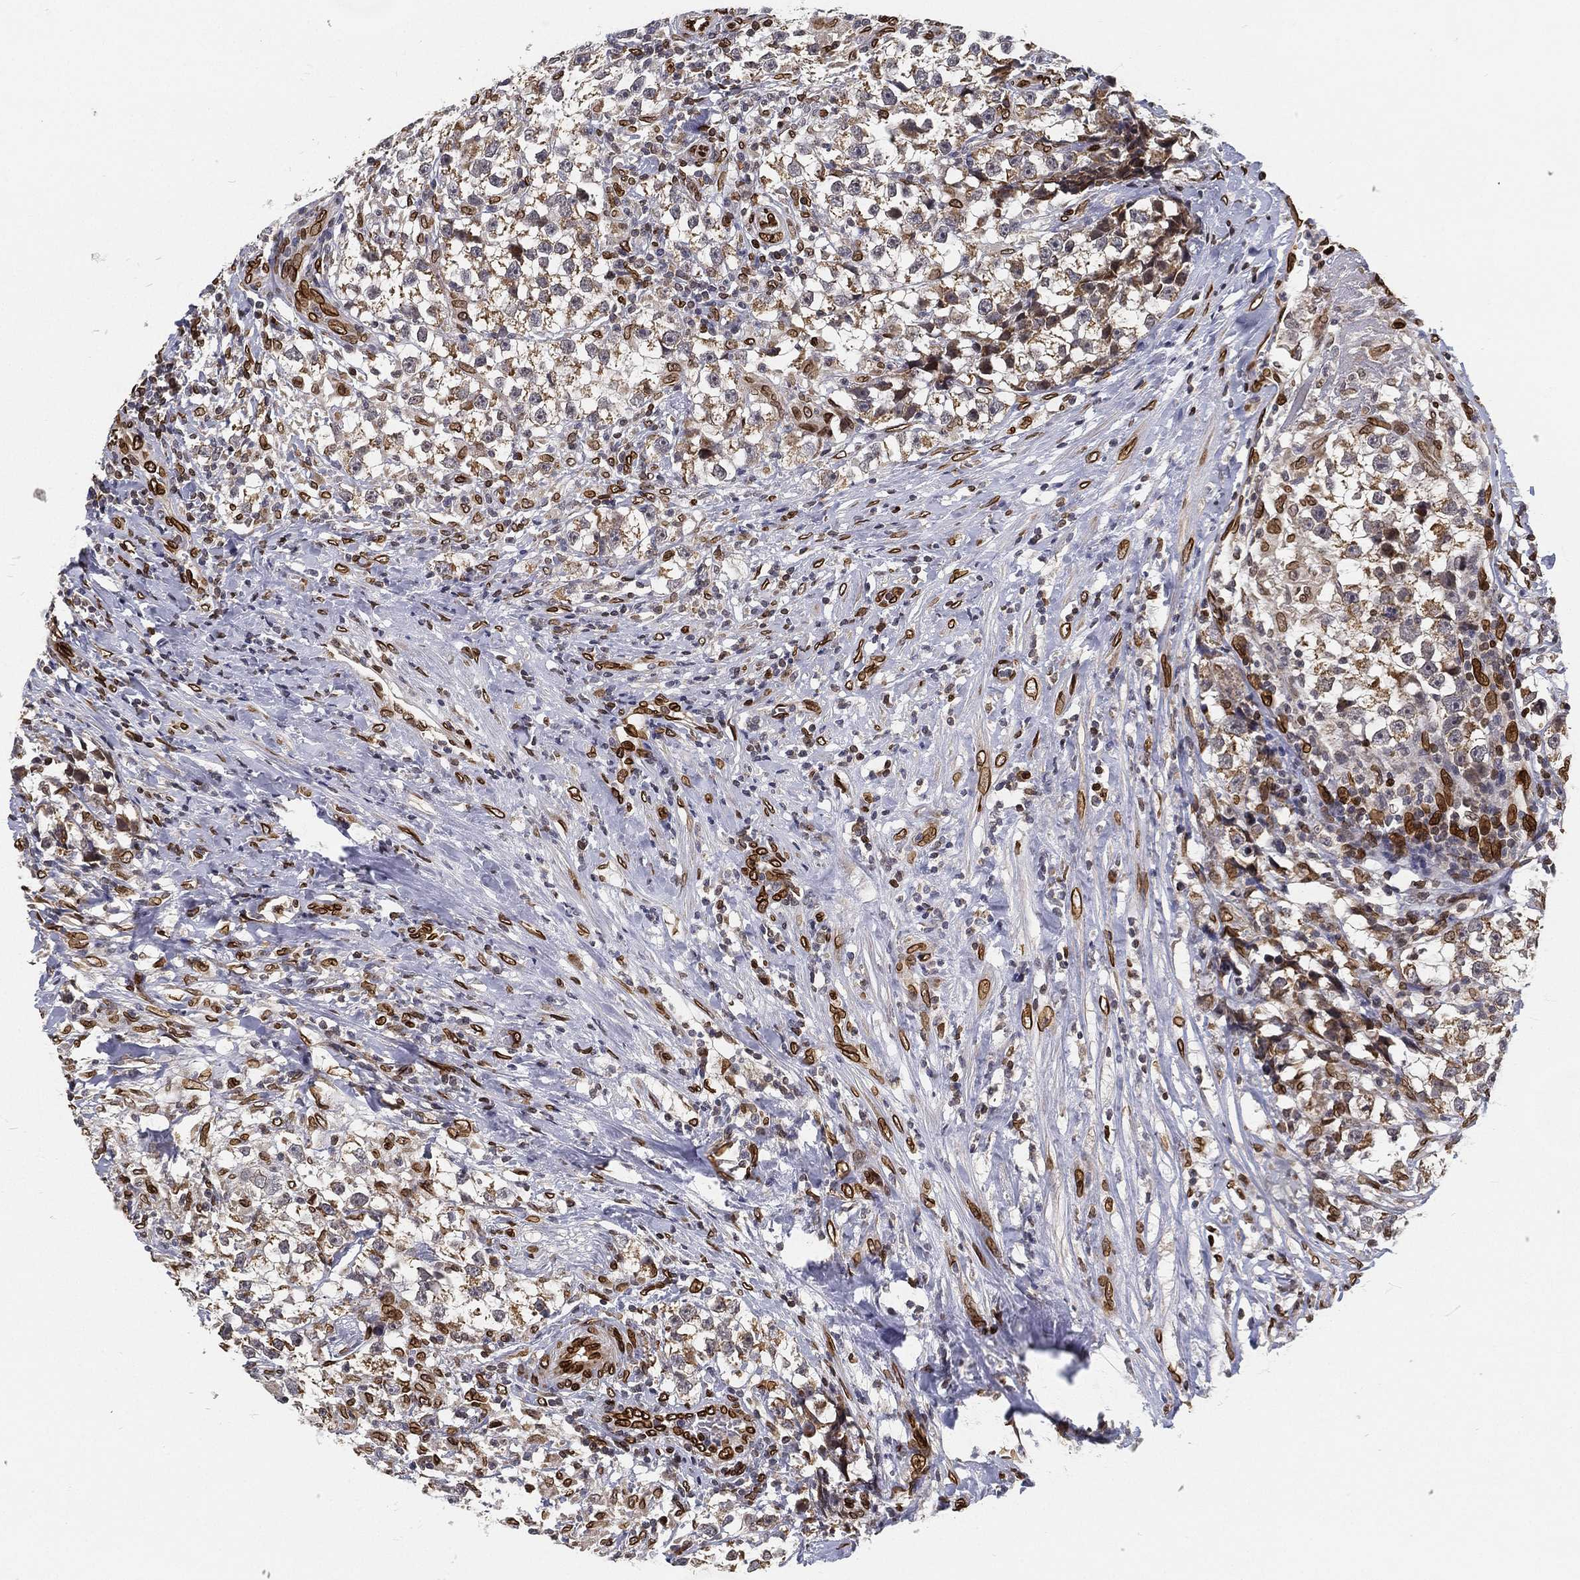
{"staining": {"intensity": "strong", "quantity": "25%-75%", "location": "cytoplasmic/membranous,nuclear"}, "tissue": "testis cancer", "cell_type": "Tumor cells", "image_type": "cancer", "snomed": [{"axis": "morphology", "description": "Seminoma, NOS"}, {"axis": "topography", "description": "Testis"}], "caption": "Seminoma (testis) was stained to show a protein in brown. There is high levels of strong cytoplasmic/membranous and nuclear positivity in about 25%-75% of tumor cells. (Stains: DAB (3,3'-diaminobenzidine) in brown, nuclei in blue, Microscopy: brightfield microscopy at high magnification).", "gene": "PALB2", "patient": {"sex": "male", "age": 46}}